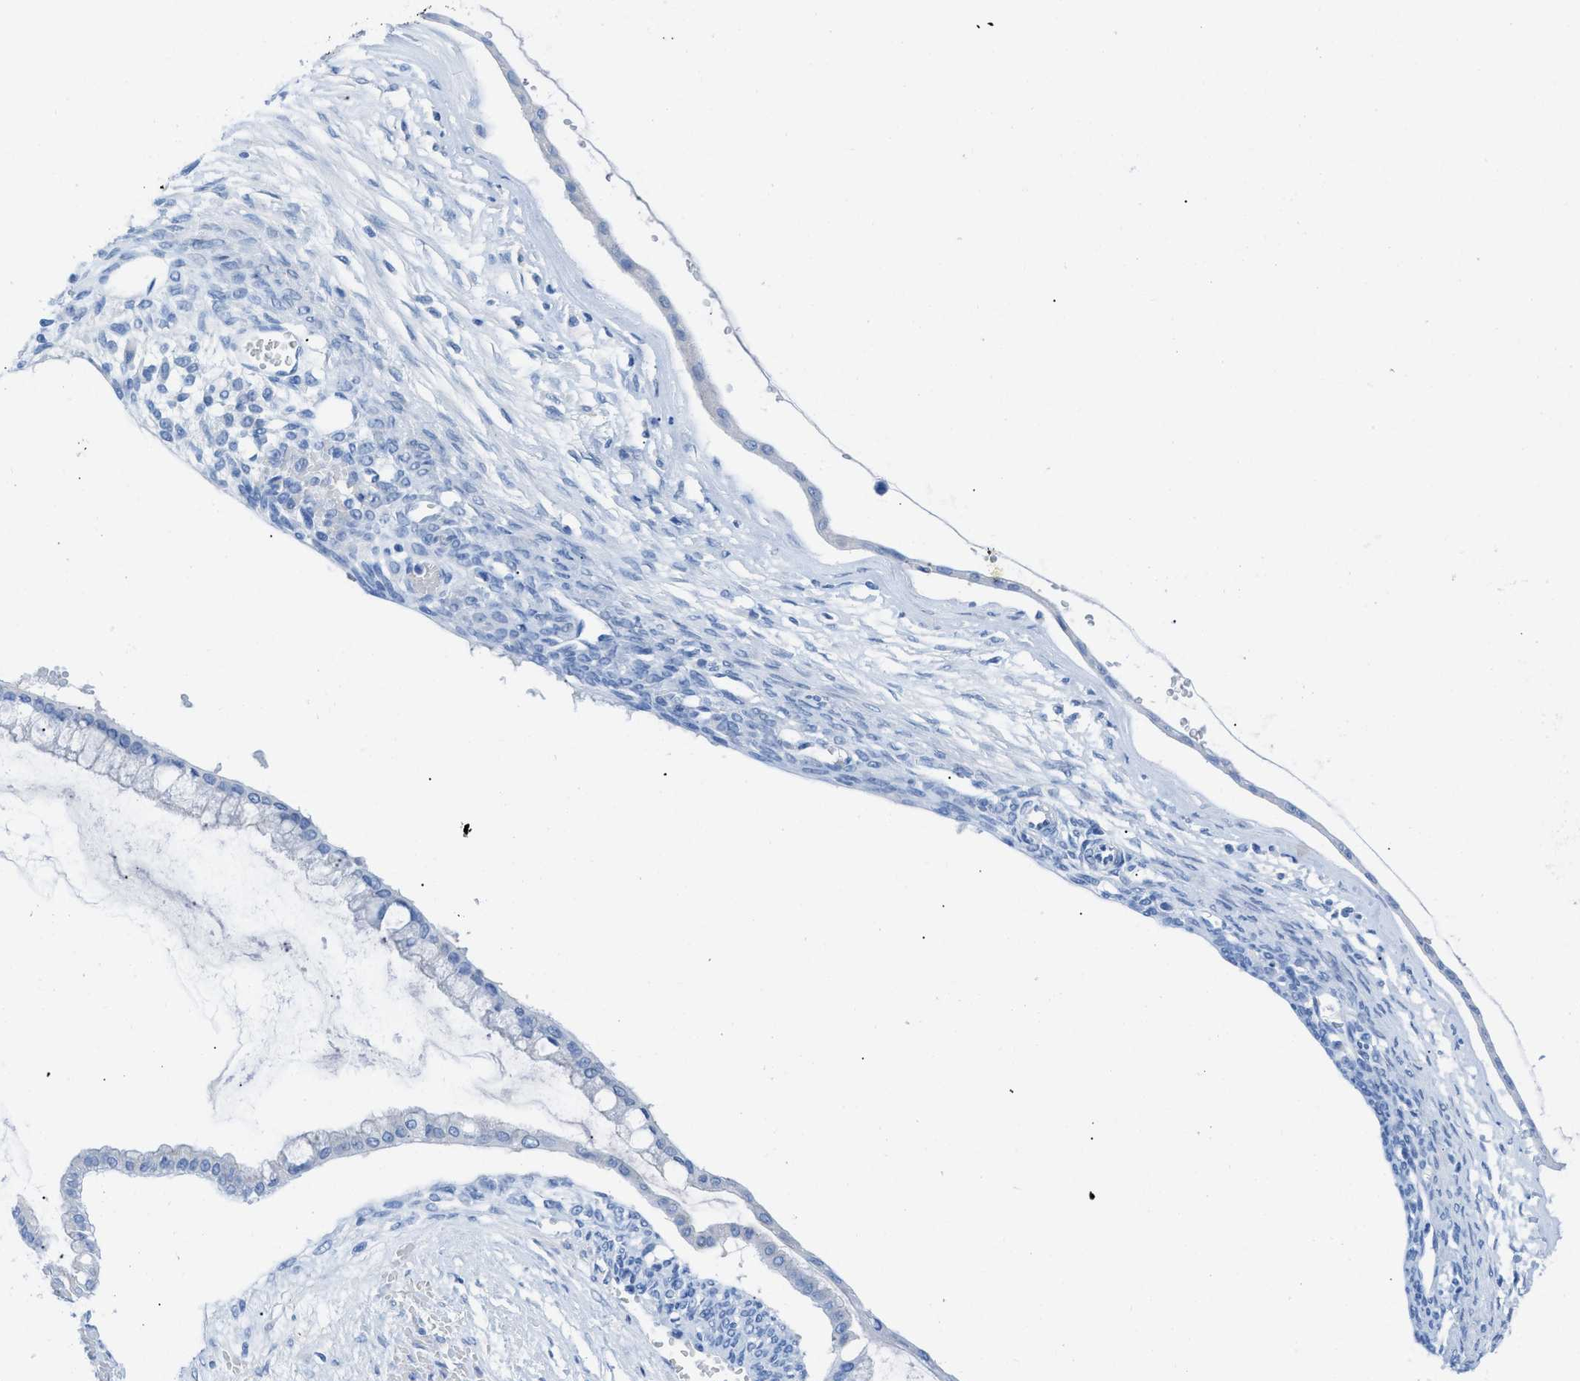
{"staining": {"intensity": "negative", "quantity": "none", "location": "none"}, "tissue": "ovarian cancer", "cell_type": "Tumor cells", "image_type": "cancer", "snomed": [{"axis": "morphology", "description": "Cystadenocarcinoma, mucinous, NOS"}, {"axis": "topography", "description": "Ovary"}], "caption": "A micrograph of human mucinous cystadenocarcinoma (ovarian) is negative for staining in tumor cells.", "gene": "TCL1A", "patient": {"sex": "female", "age": 73}}